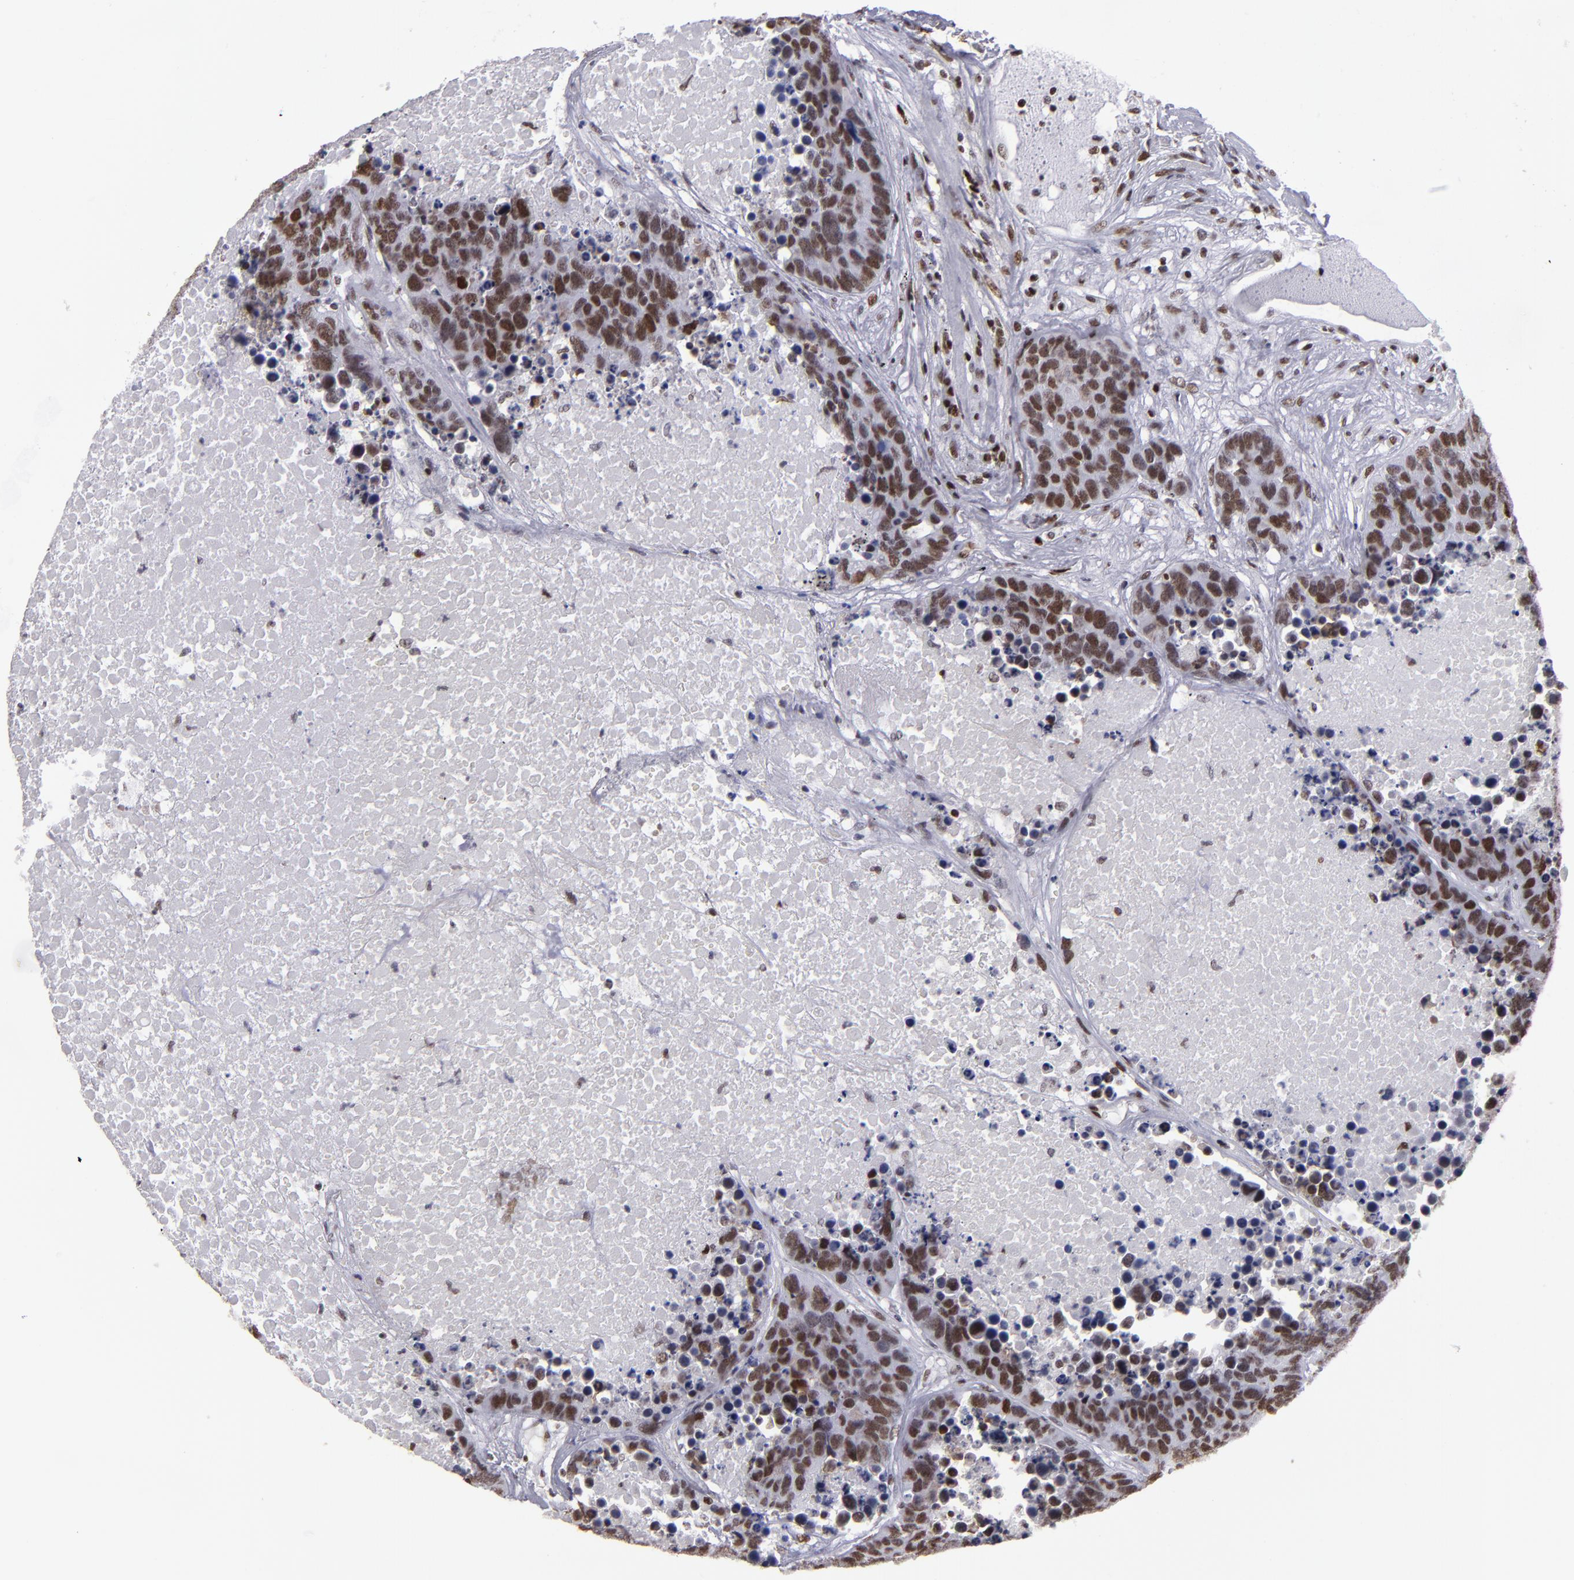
{"staining": {"intensity": "moderate", "quantity": ">75%", "location": "nuclear"}, "tissue": "carcinoid", "cell_type": "Tumor cells", "image_type": "cancer", "snomed": [{"axis": "morphology", "description": "Carcinoid, malignant, NOS"}, {"axis": "topography", "description": "Lung"}], "caption": "The histopathology image demonstrates immunohistochemical staining of carcinoid. There is moderate nuclear positivity is present in about >75% of tumor cells. (DAB IHC, brown staining for protein, blue staining for nuclei).", "gene": "TERF2", "patient": {"sex": "male", "age": 60}}